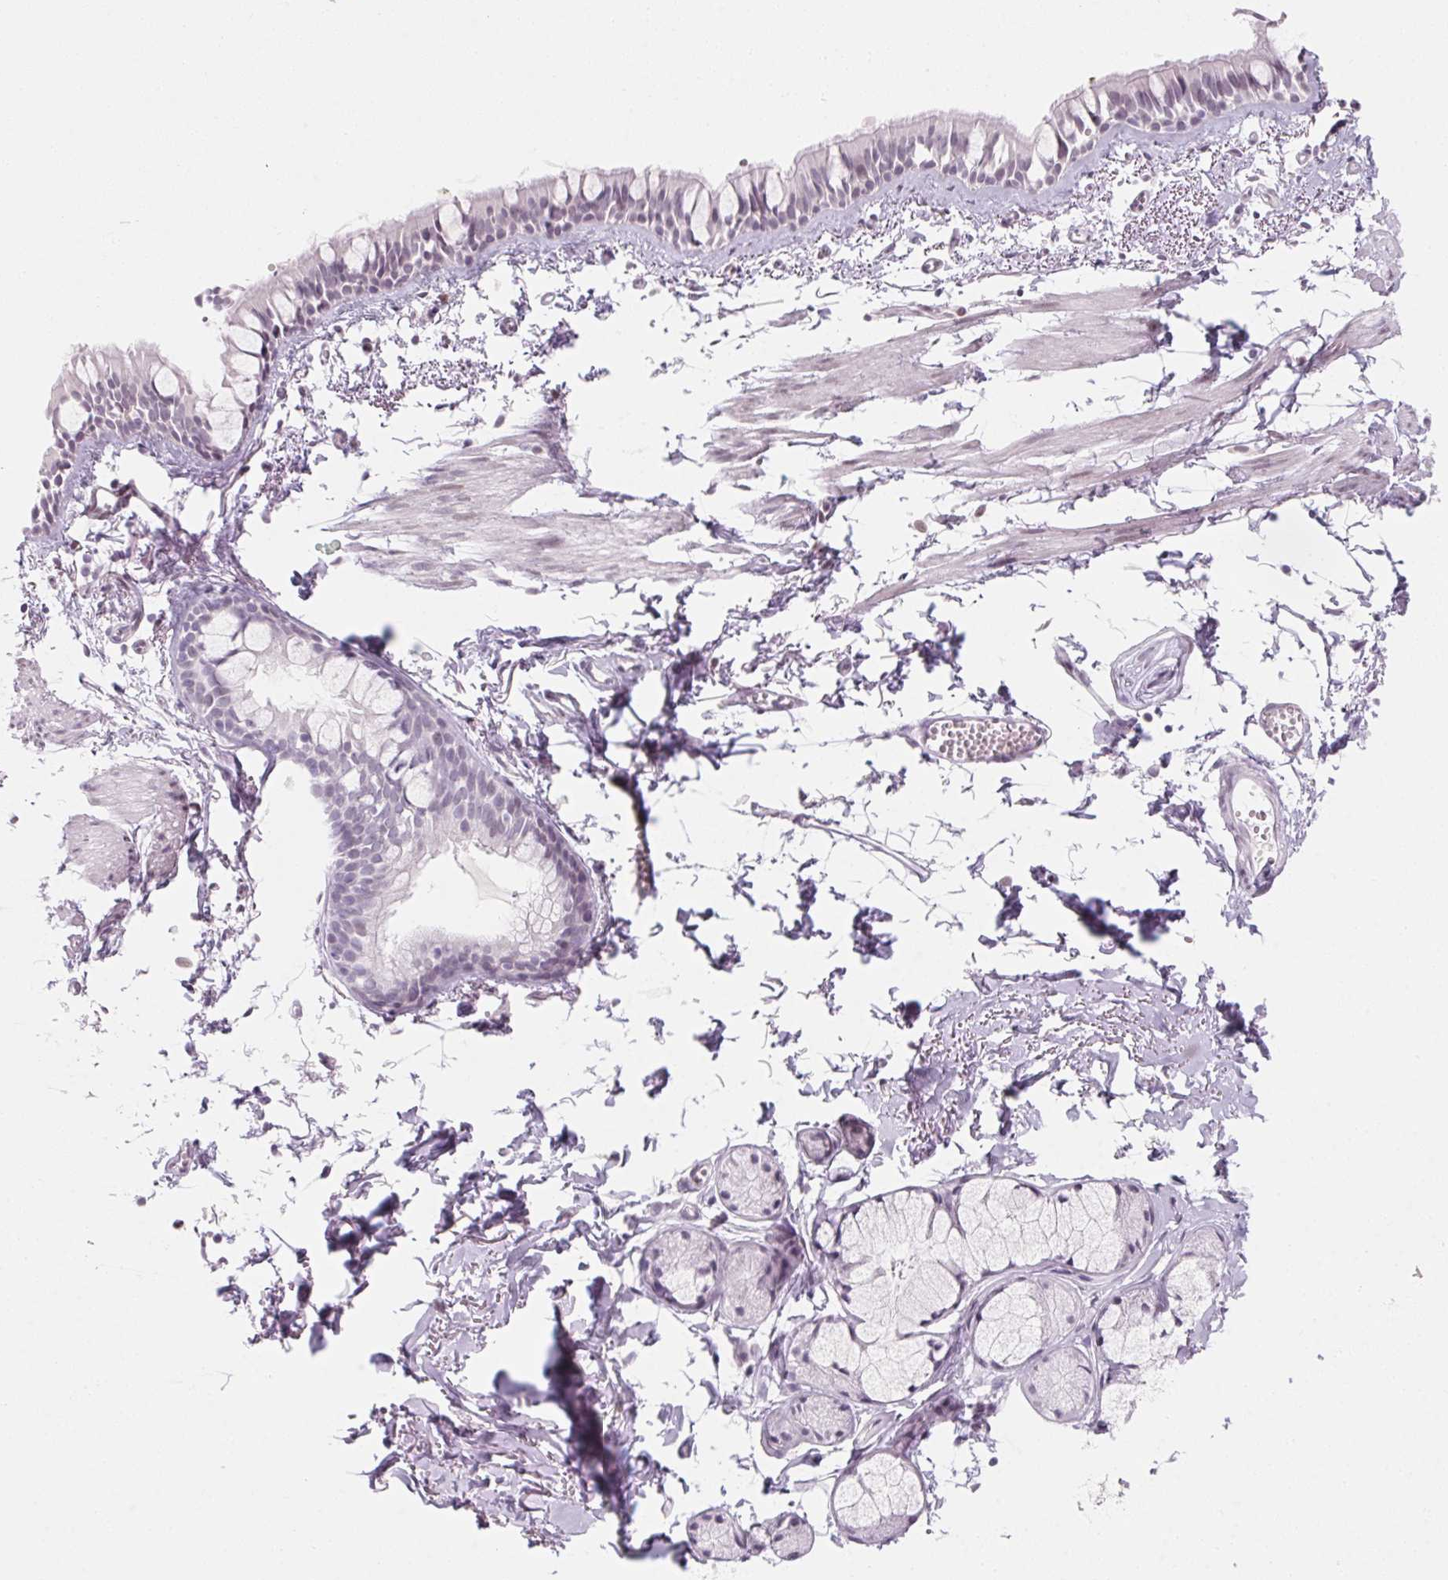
{"staining": {"intensity": "negative", "quantity": "none", "location": "none"}, "tissue": "bronchus", "cell_type": "Respiratory epithelial cells", "image_type": "normal", "snomed": [{"axis": "morphology", "description": "Normal tissue, NOS"}, {"axis": "topography", "description": "Bronchus"}], "caption": "An immunohistochemistry image of benign bronchus is shown. There is no staining in respiratory epithelial cells of bronchus. (Immunohistochemistry, brightfield microscopy, high magnification).", "gene": "KCNQ2", "patient": {"sex": "female", "age": 59}}